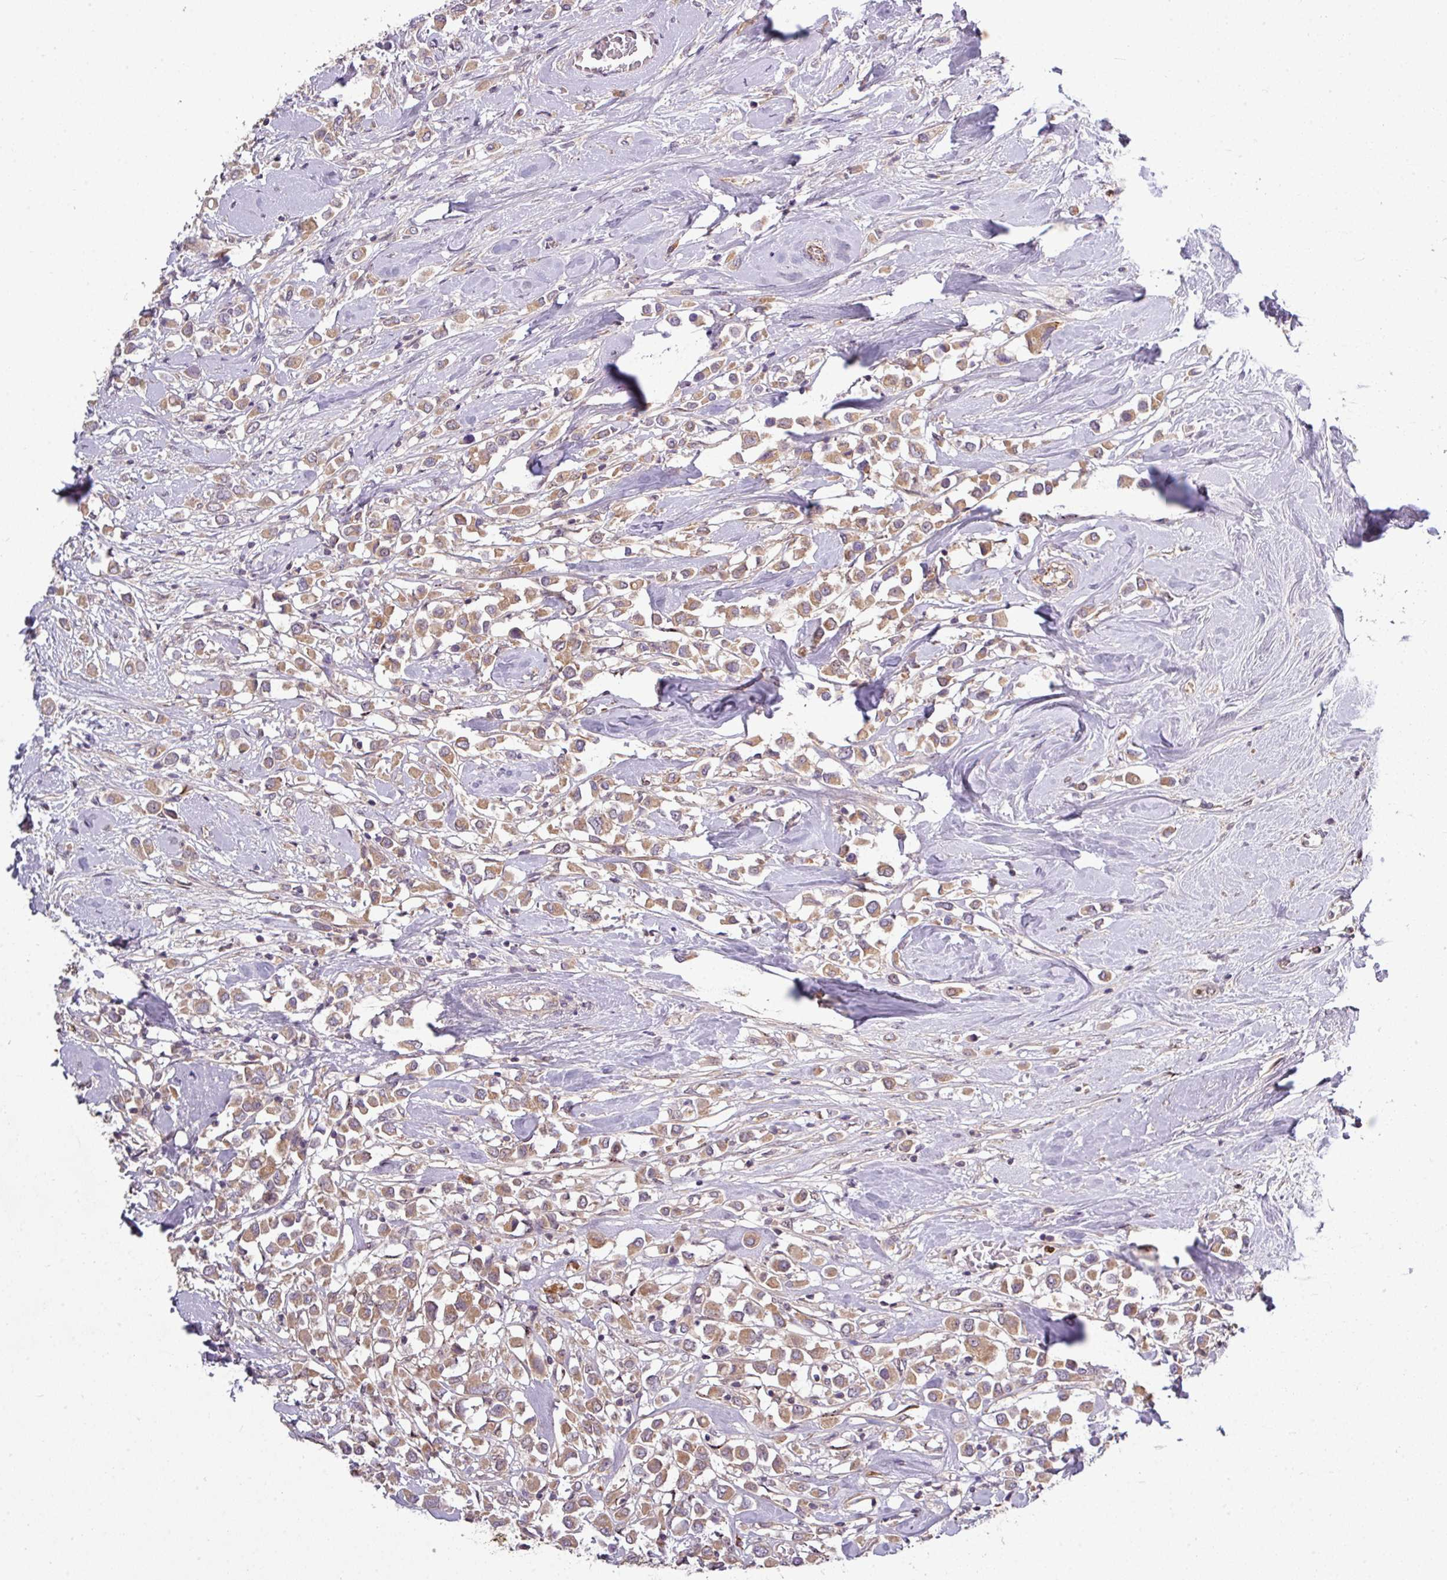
{"staining": {"intensity": "moderate", "quantity": ">75%", "location": "cytoplasmic/membranous"}, "tissue": "breast cancer", "cell_type": "Tumor cells", "image_type": "cancer", "snomed": [{"axis": "morphology", "description": "Duct carcinoma"}, {"axis": "topography", "description": "Breast"}], "caption": "The immunohistochemical stain labels moderate cytoplasmic/membranous expression in tumor cells of breast cancer tissue.", "gene": "PAPLN", "patient": {"sex": "female", "age": 61}}